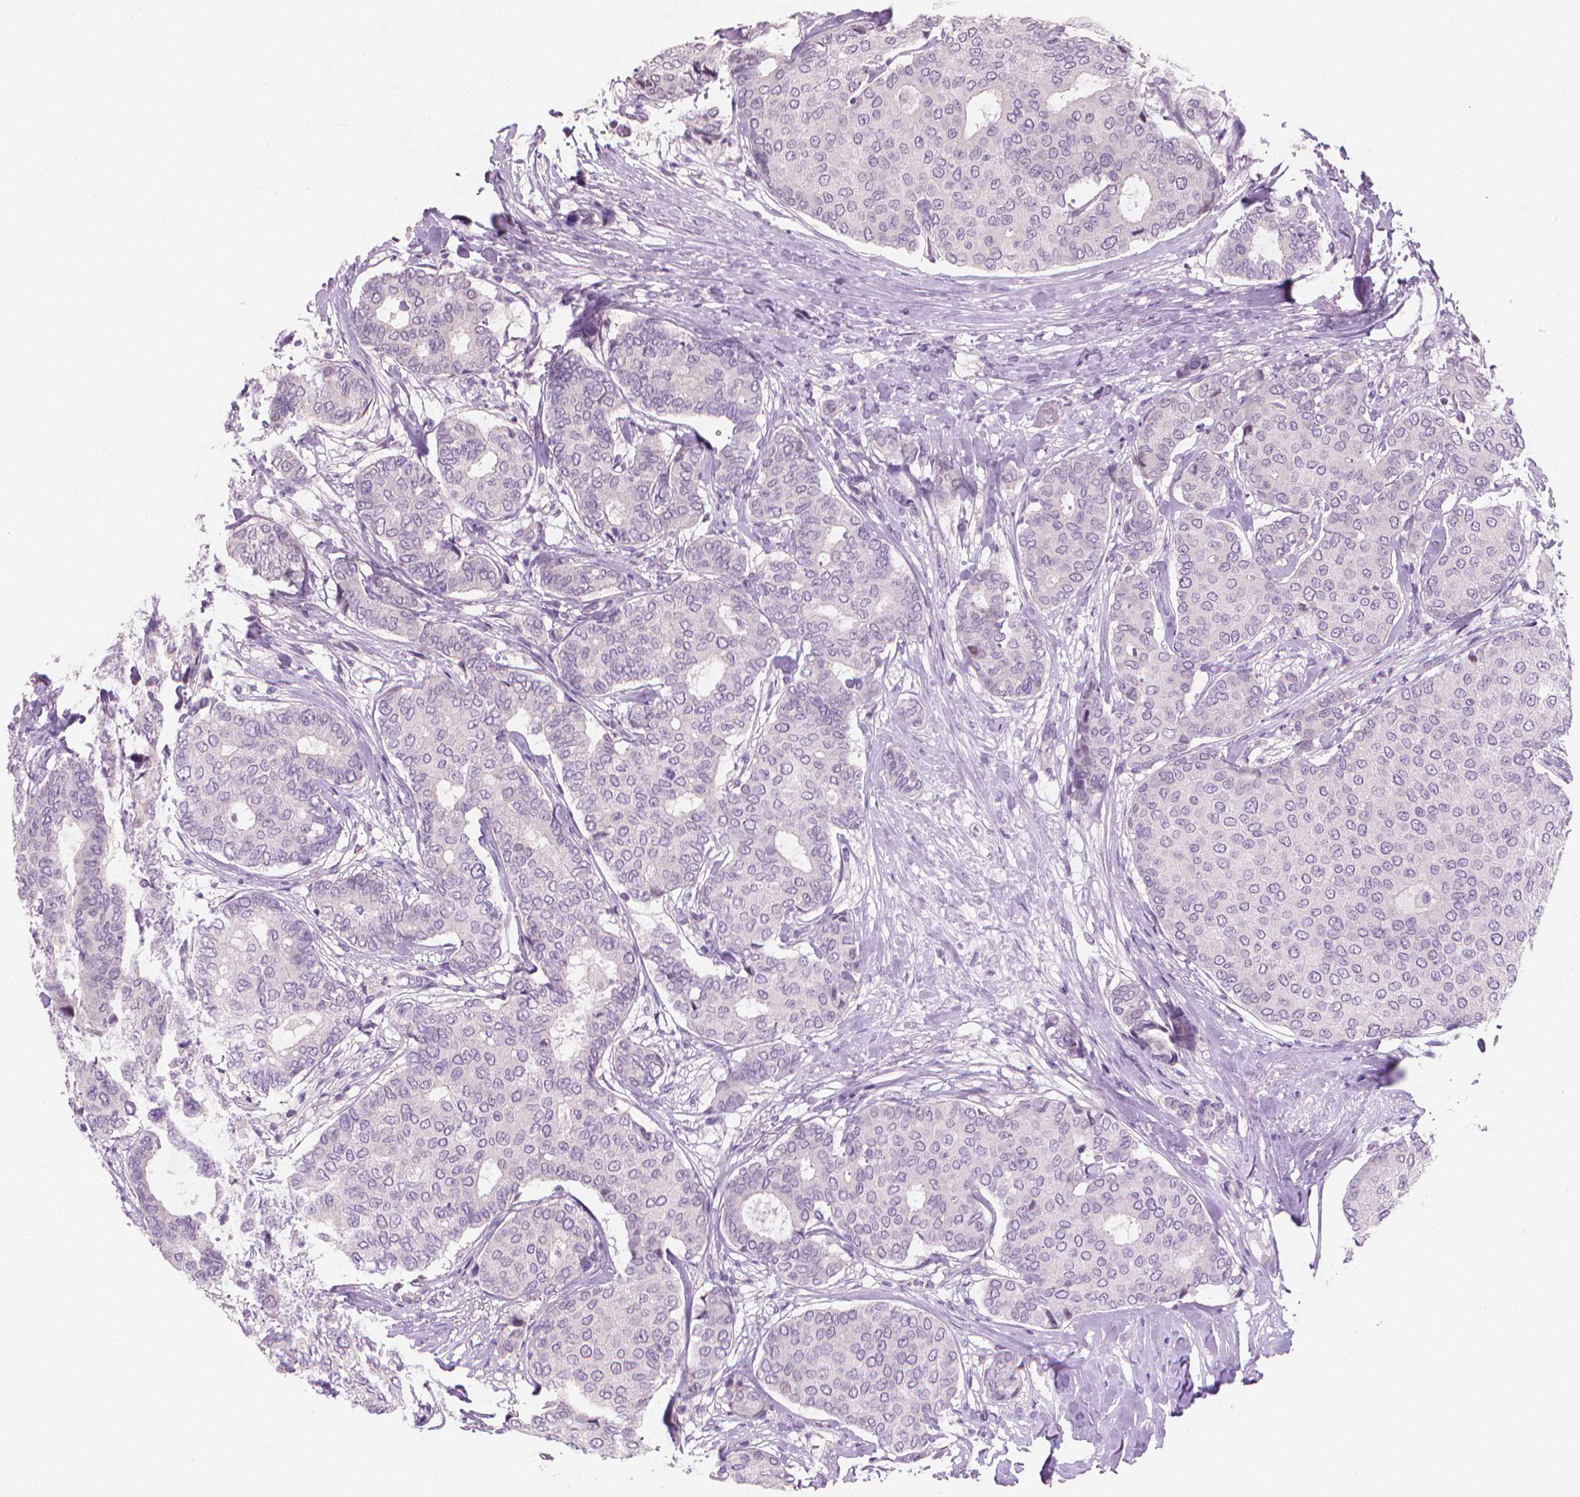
{"staining": {"intensity": "negative", "quantity": "none", "location": "none"}, "tissue": "breast cancer", "cell_type": "Tumor cells", "image_type": "cancer", "snomed": [{"axis": "morphology", "description": "Duct carcinoma"}, {"axis": "topography", "description": "Breast"}], "caption": "Human breast cancer stained for a protein using immunohistochemistry (IHC) displays no expression in tumor cells.", "gene": "CLXN", "patient": {"sex": "female", "age": 75}}